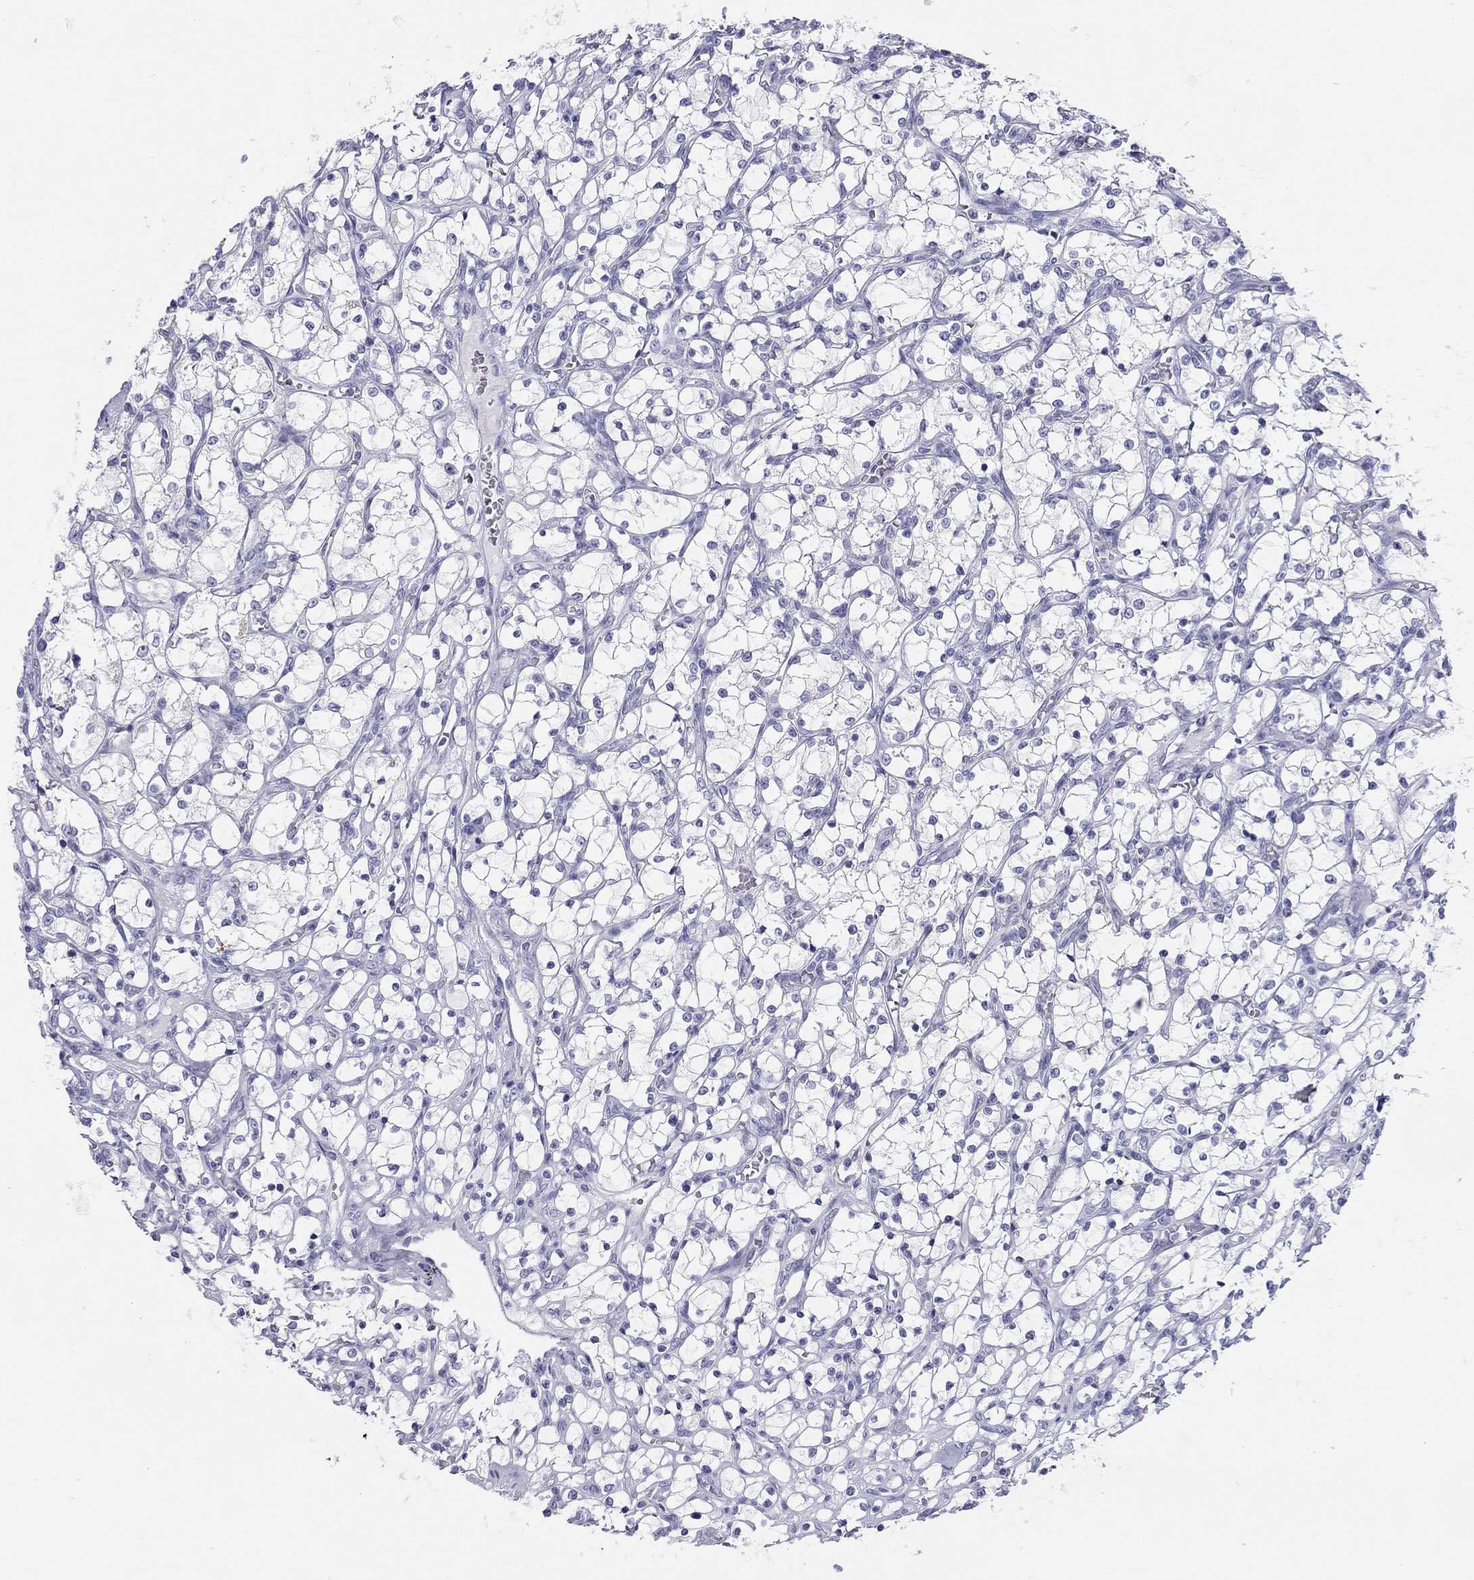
{"staining": {"intensity": "negative", "quantity": "none", "location": "none"}, "tissue": "renal cancer", "cell_type": "Tumor cells", "image_type": "cancer", "snomed": [{"axis": "morphology", "description": "Adenocarcinoma, NOS"}, {"axis": "topography", "description": "Kidney"}], "caption": "The image demonstrates no significant staining in tumor cells of renal cancer. The staining is performed using DAB brown chromogen with nuclei counter-stained in using hematoxylin.", "gene": "DPY19L2", "patient": {"sex": "female", "age": 69}}